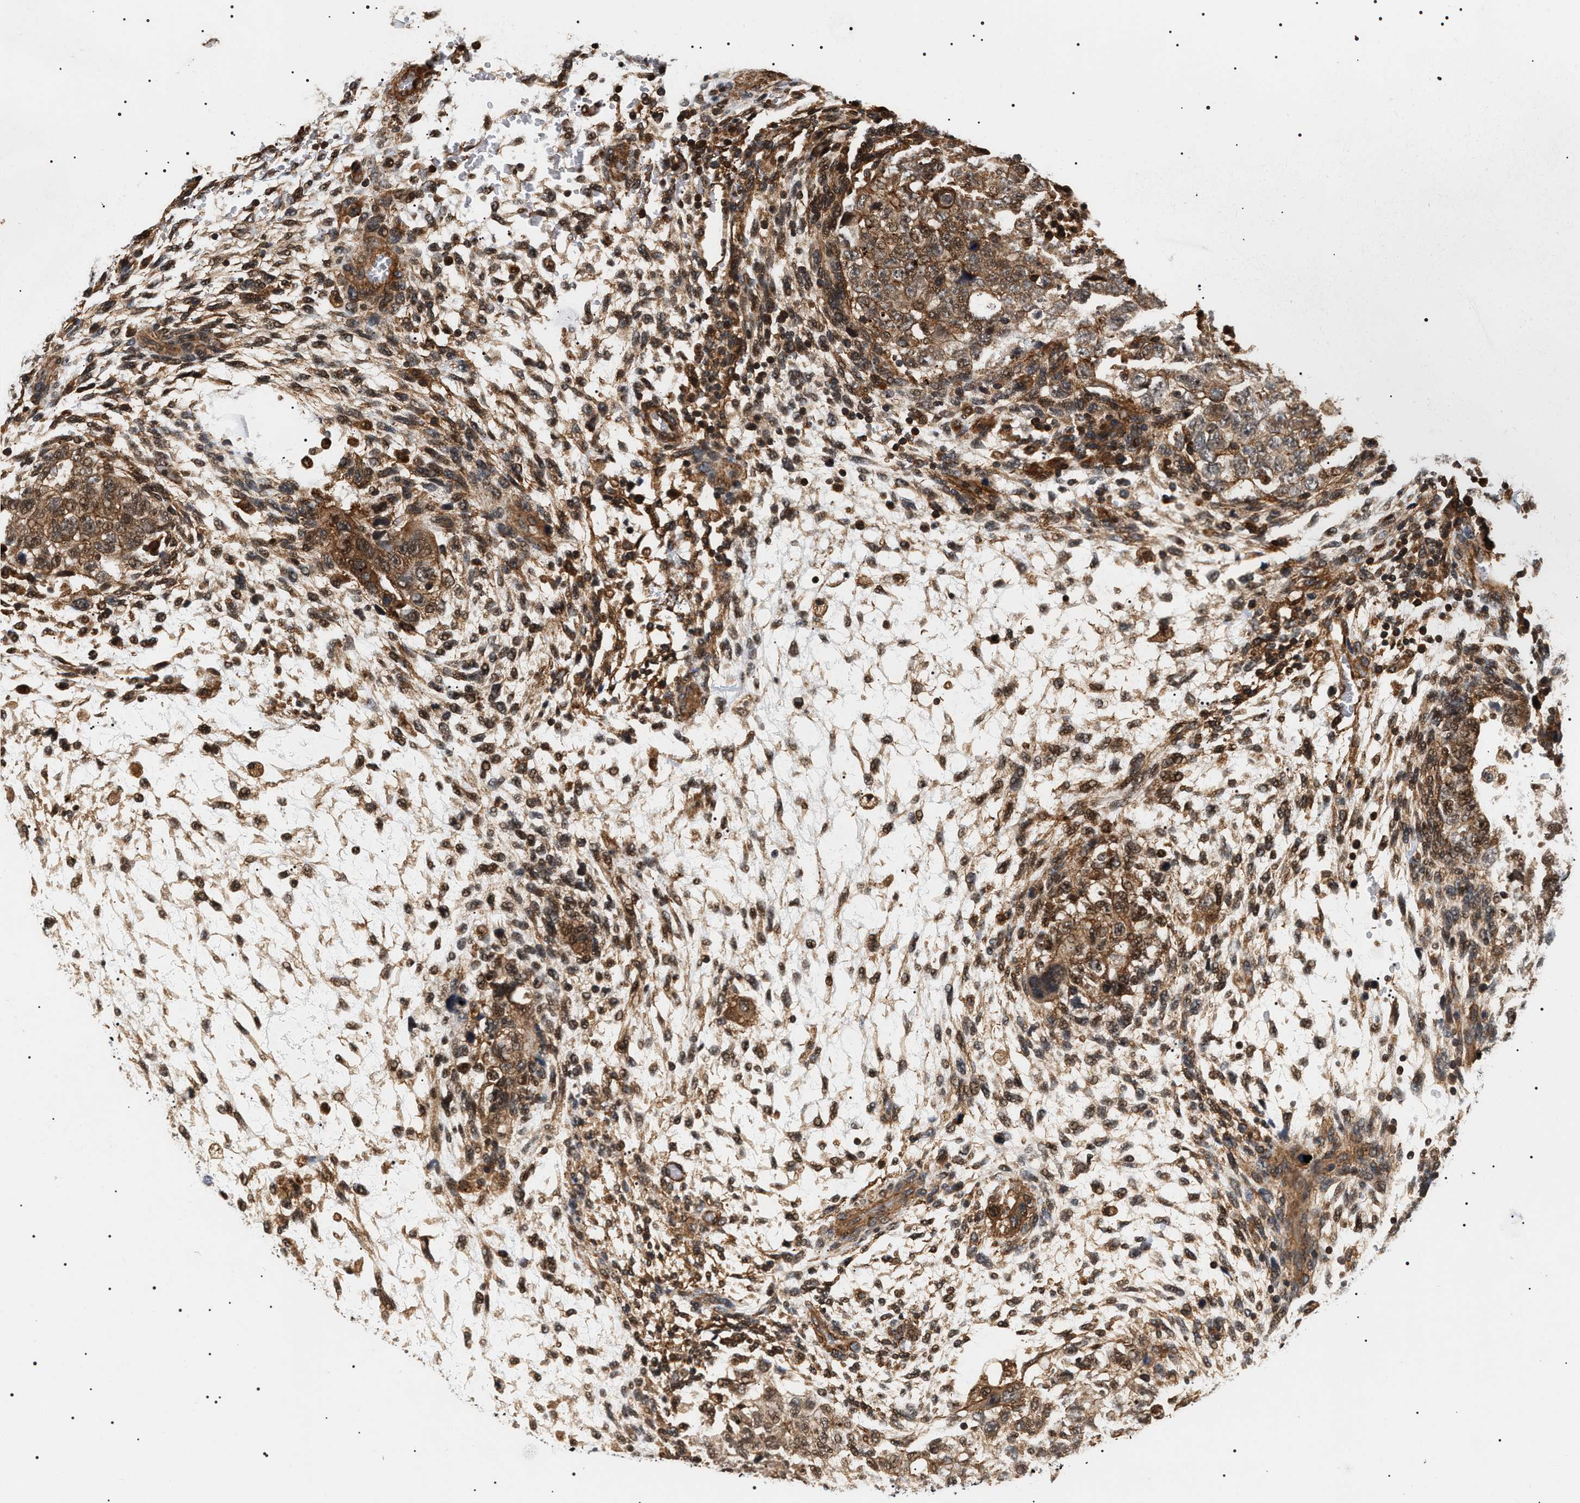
{"staining": {"intensity": "moderate", "quantity": ">75%", "location": "cytoplasmic/membranous"}, "tissue": "testis cancer", "cell_type": "Tumor cells", "image_type": "cancer", "snomed": [{"axis": "morphology", "description": "Carcinoma, Embryonal, NOS"}, {"axis": "topography", "description": "Testis"}], "caption": "Testis embryonal carcinoma stained for a protein reveals moderate cytoplasmic/membranous positivity in tumor cells.", "gene": "SH3GLB2", "patient": {"sex": "male", "age": 36}}